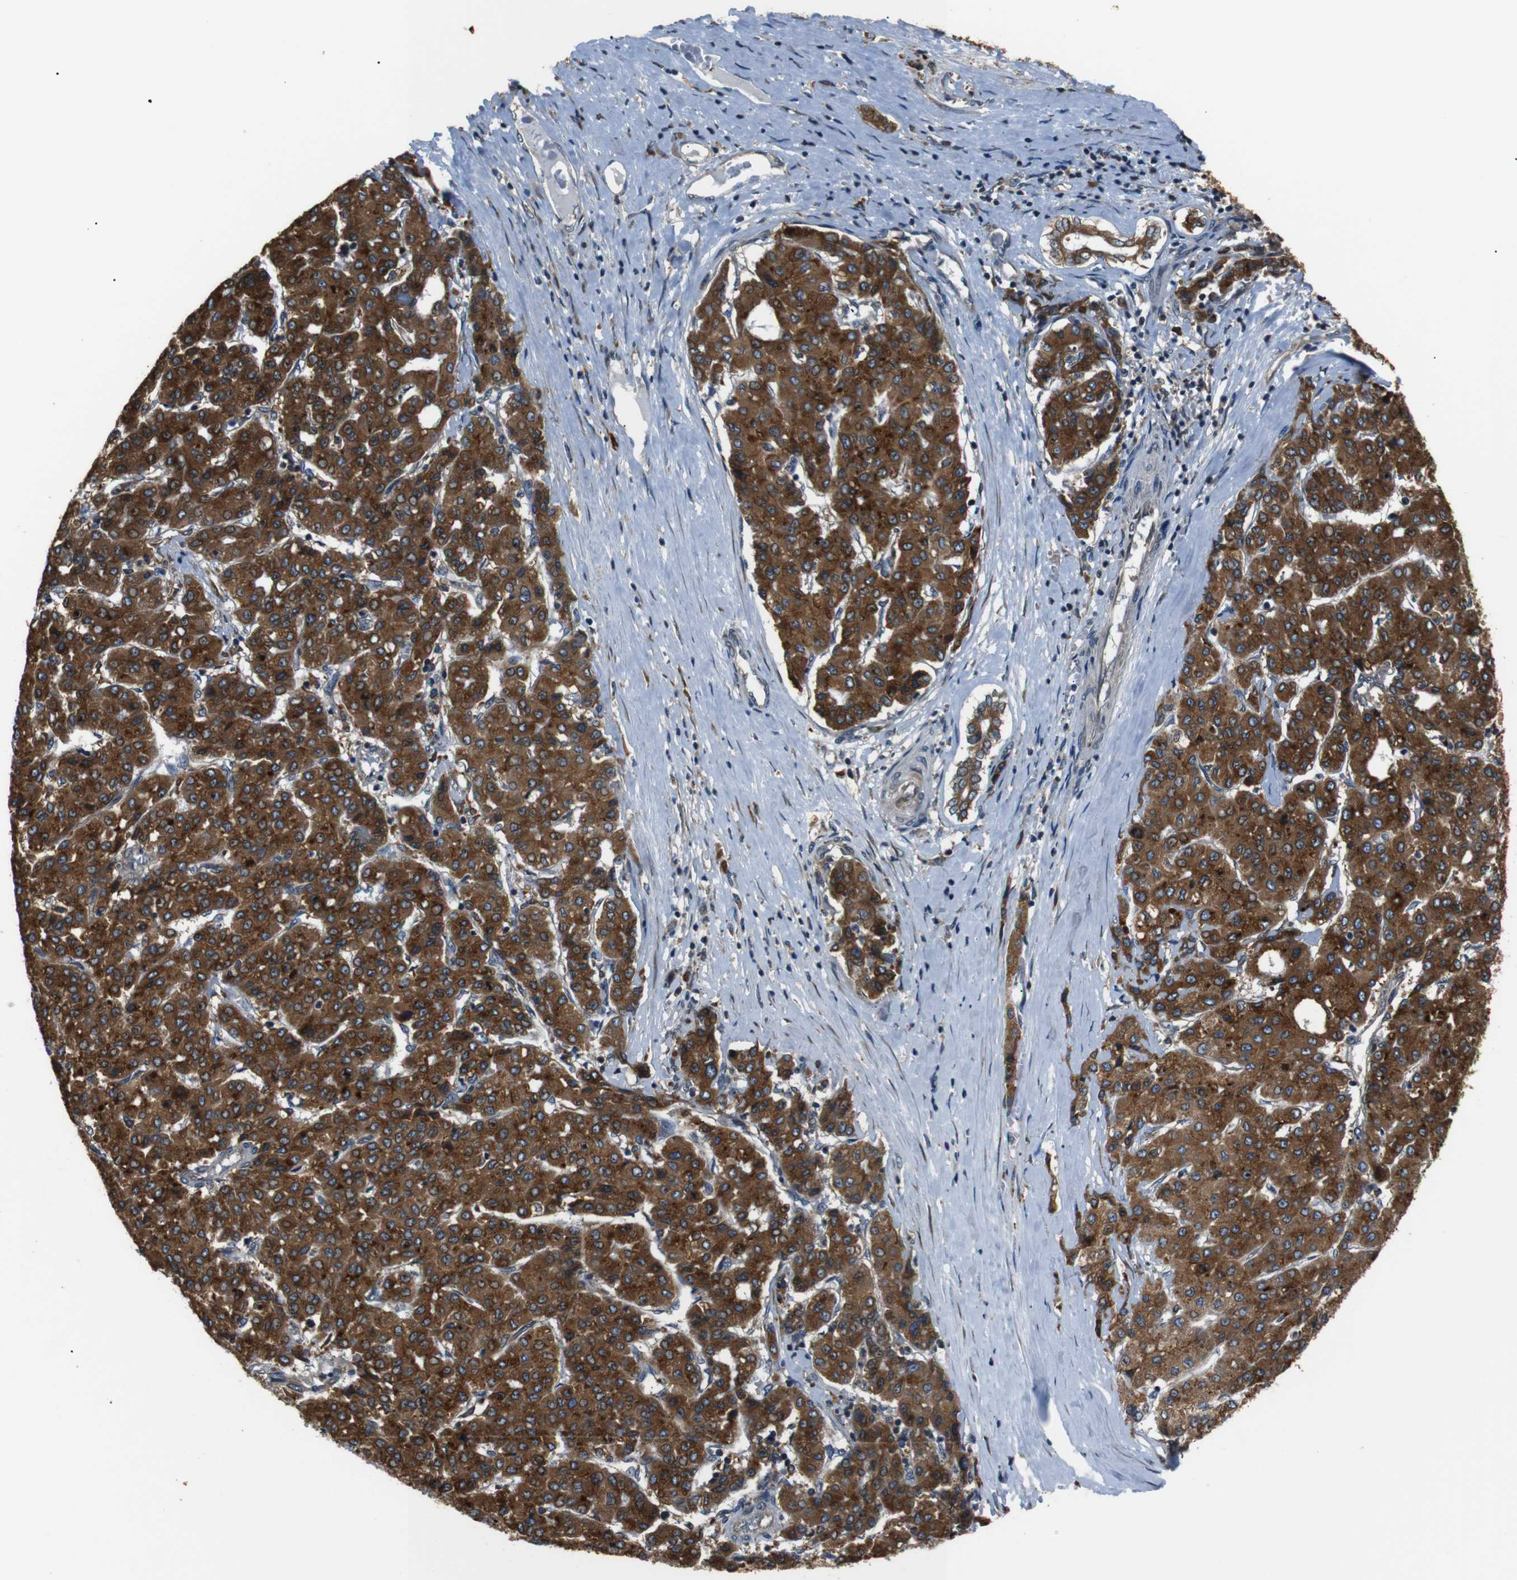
{"staining": {"intensity": "strong", "quantity": ">75%", "location": "cytoplasmic/membranous"}, "tissue": "liver cancer", "cell_type": "Tumor cells", "image_type": "cancer", "snomed": [{"axis": "morphology", "description": "Carcinoma, Hepatocellular, NOS"}, {"axis": "topography", "description": "Liver"}], "caption": "DAB (3,3'-diaminobenzidine) immunohistochemical staining of human hepatocellular carcinoma (liver) exhibits strong cytoplasmic/membranous protein expression in about >75% of tumor cells. The protein of interest is shown in brown color, while the nuclei are stained blue.", "gene": "TMED2", "patient": {"sex": "male", "age": 65}}